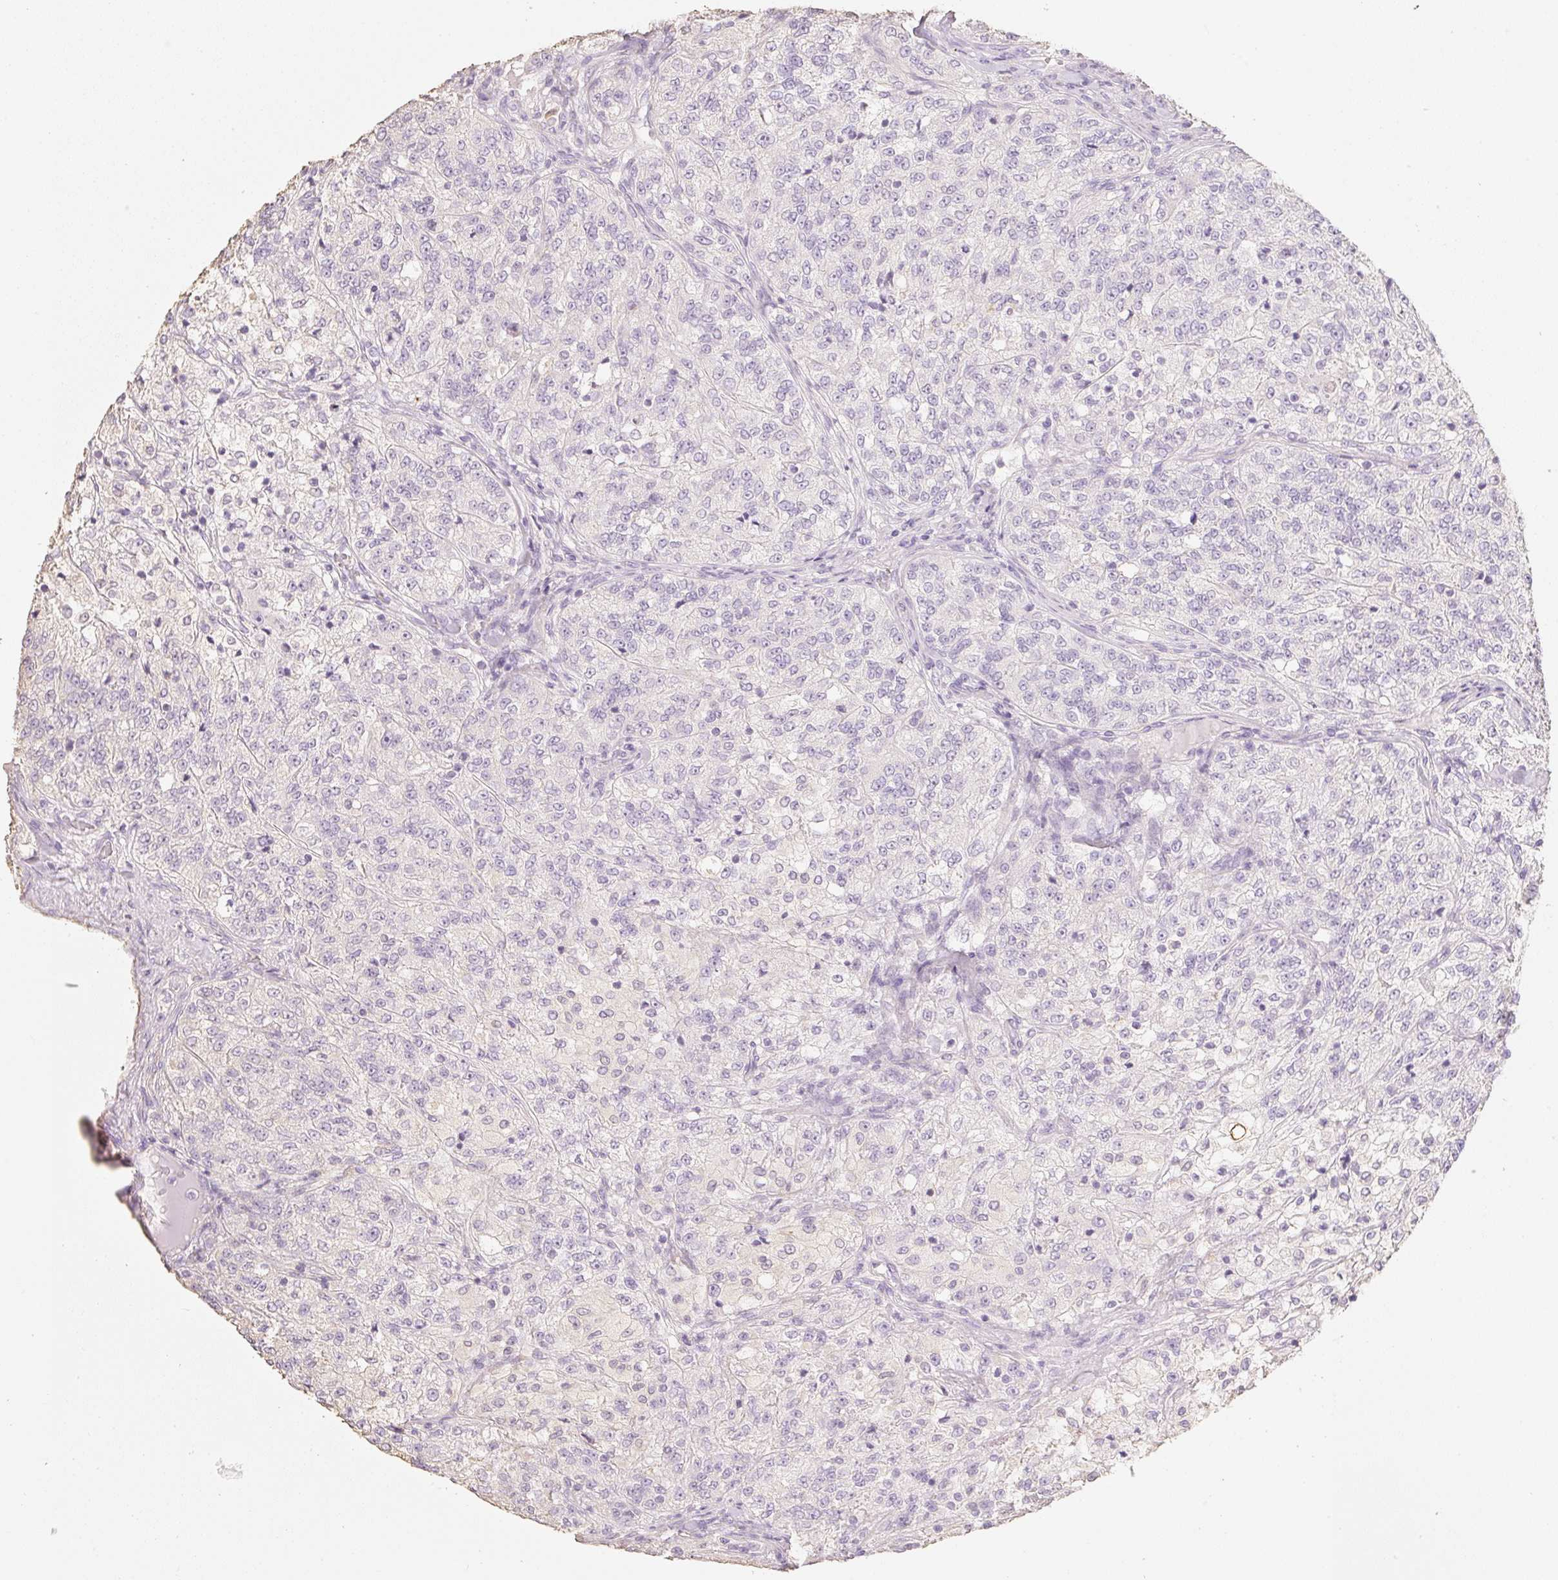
{"staining": {"intensity": "negative", "quantity": "none", "location": "none"}, "tissue": "renal cancer", "cell_type": "Tumor cells", "image_type": "cancer", "snomed": [{"axis": "morphology", "description": "Adenocarcinoma, NOS"}, {"axis": "topography", "description": "Kidney"}], "caption": "Micrograph shows no protein staining in tumor cells of renal cancer (adenocarcinoma) tissue.", "gene": "MBOAT7", "patient": {"sex": "female", "age": 63}}